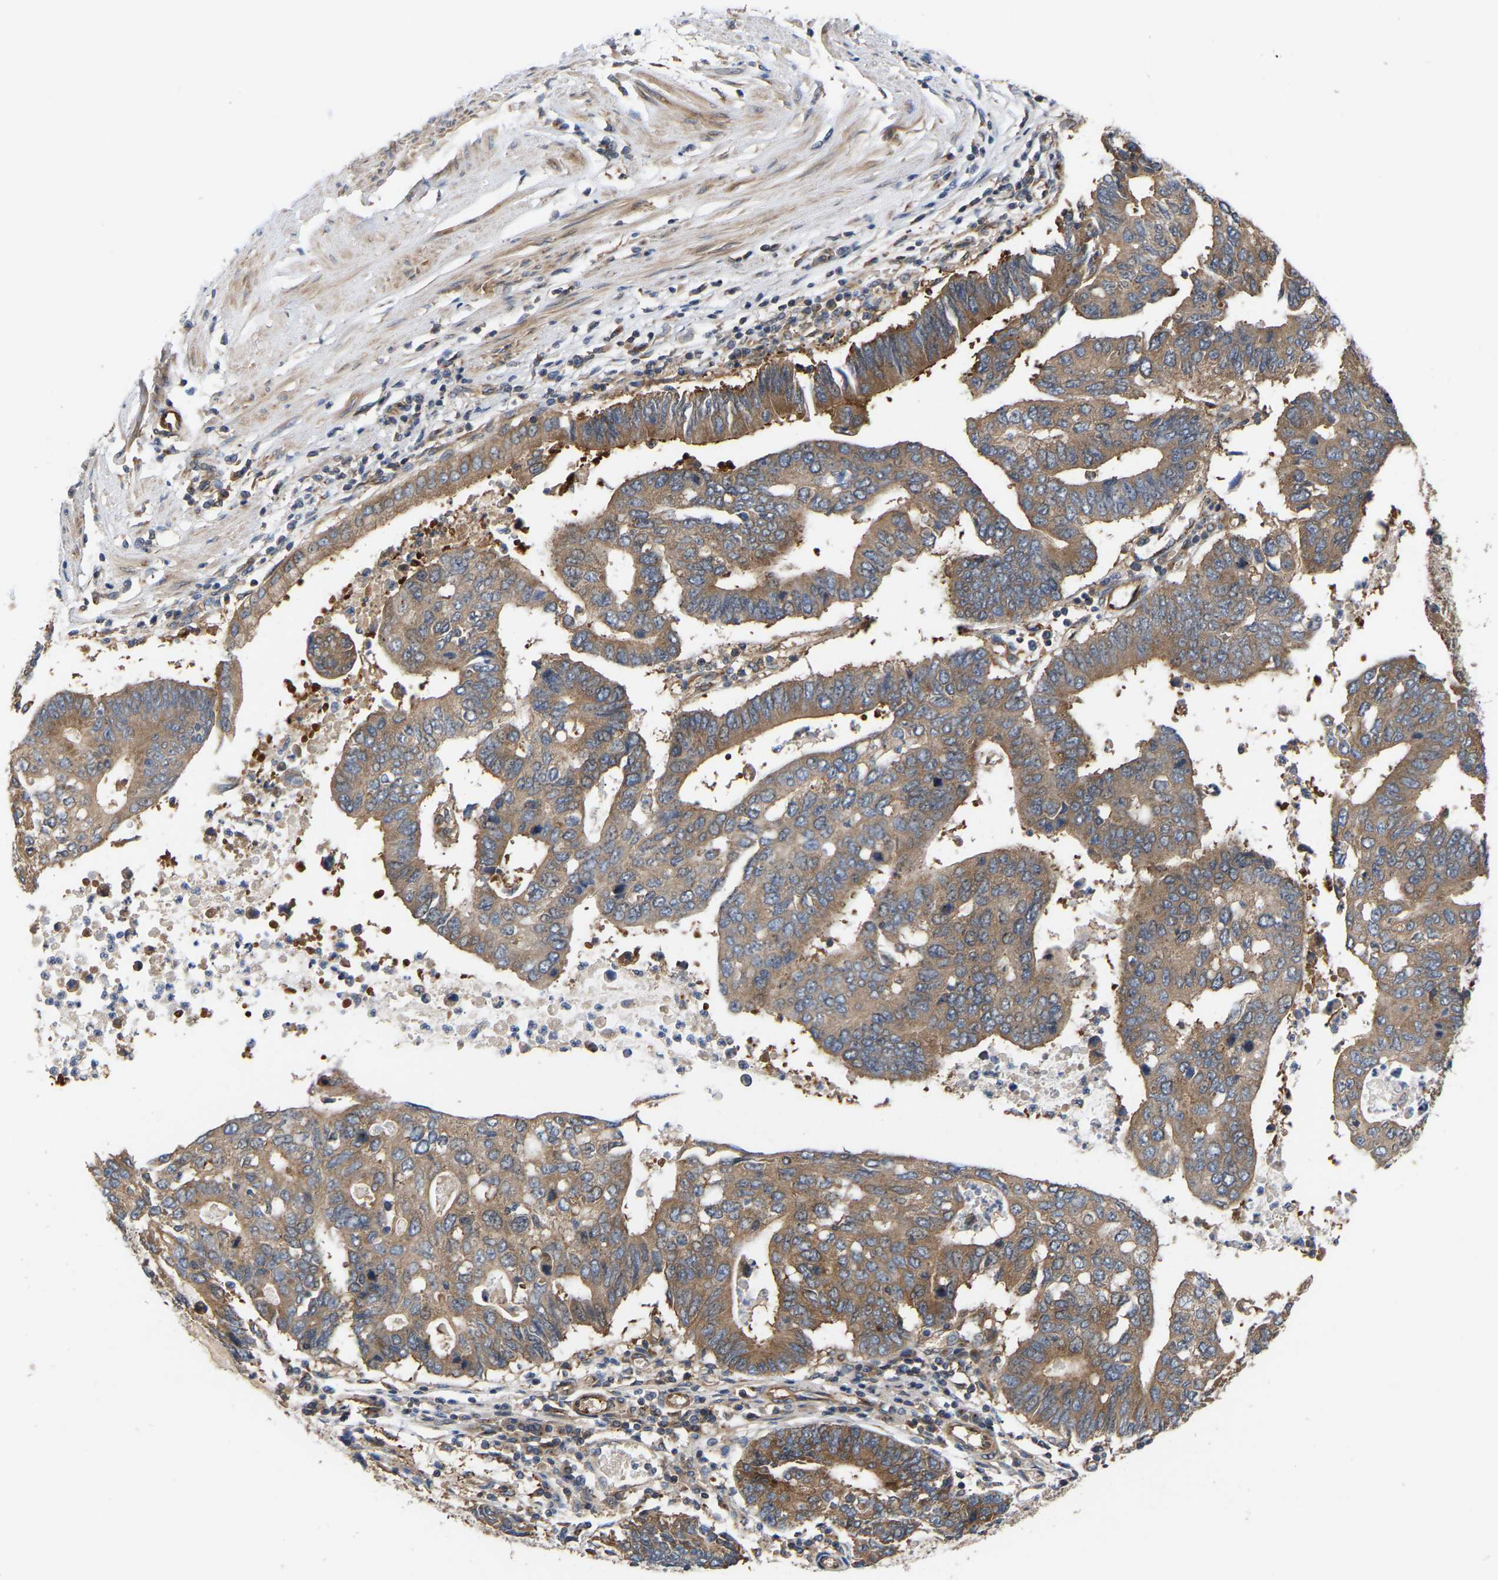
{"staining": {"intensity": "moderate", "quantity": ">75%", "location": "cytoplasmic/membranous"}, "tissue": "stomach cancer", "cell_type": "Tumor cells", "image_type": "cancer", "snomed": [{"axis": "morphology", "description": "Adenocarcinoma, NOS"}, {"axis": "topography", "description": "Stomach"}], "caption": "IHC micrograph of neoplastic tissue: human stomach adenocarcinoma stained using IHC exhibits medium levels of moderate protein expression localized specifically in the cytoplasmic/membranous of tumor cells, appearing as a cytoplasmic/membranous brown color.", "gene": "LAPTM4B", "patient": {"sex": "male", "age": 59}}